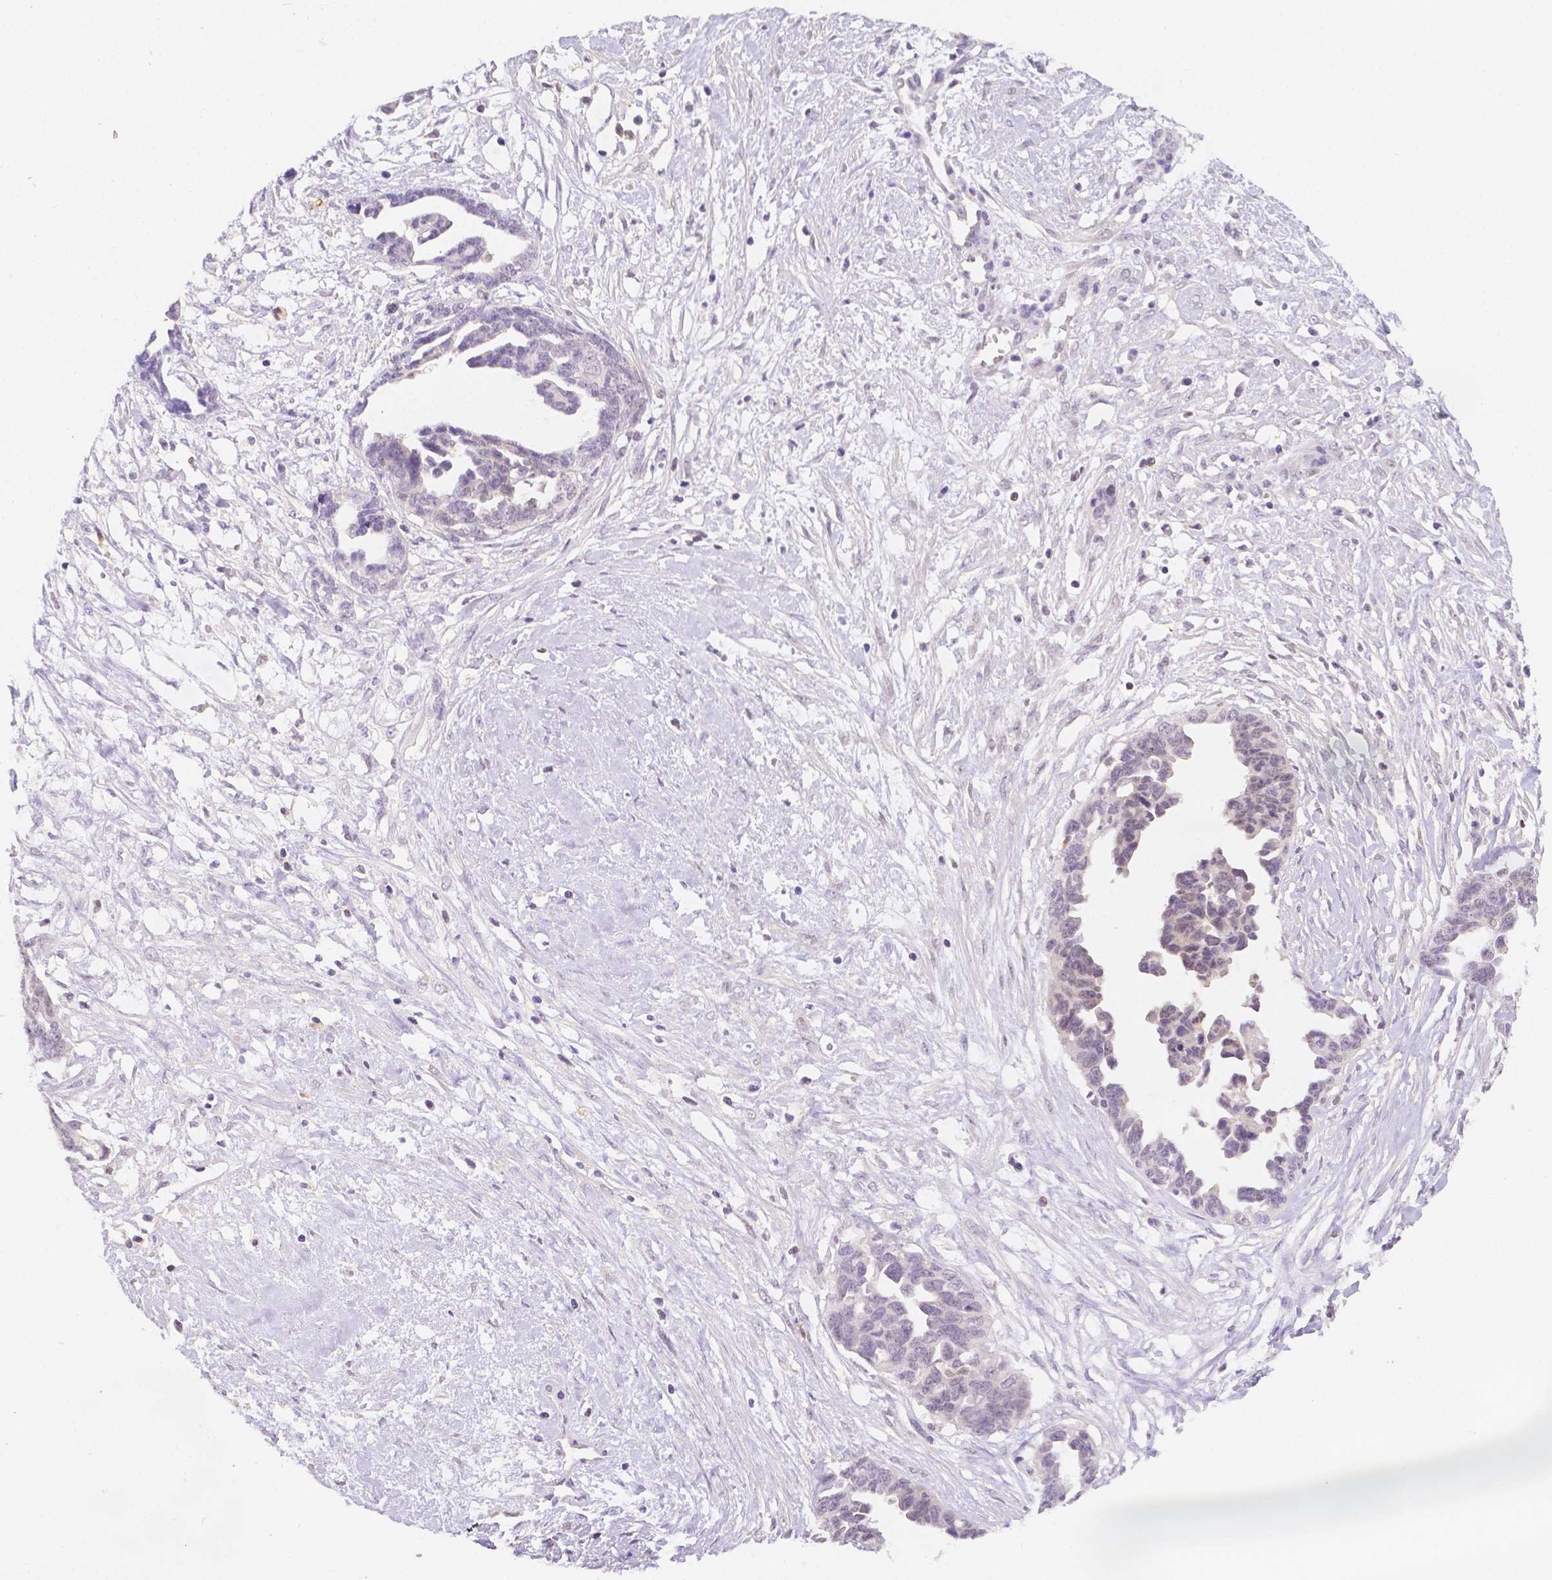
{"staining": {"intensity": "negative", "quantity": "none", "location": "none"}, "tissue": "ovarian cancer", "cell_type": "Tumor cells", "image_type": "cancer", "snomed": [{"axis": "morphology", "description": "Cystadenocarcinoma, serous, NOS"}, {"axis": "topography", "description": "Ovary"}], "caption": "There is no significant positivity in tumor cells of ovarian serous cystadenocarcinoma.", "gene": "SGTB", "patient": {"sex": "female", "age": 69}}